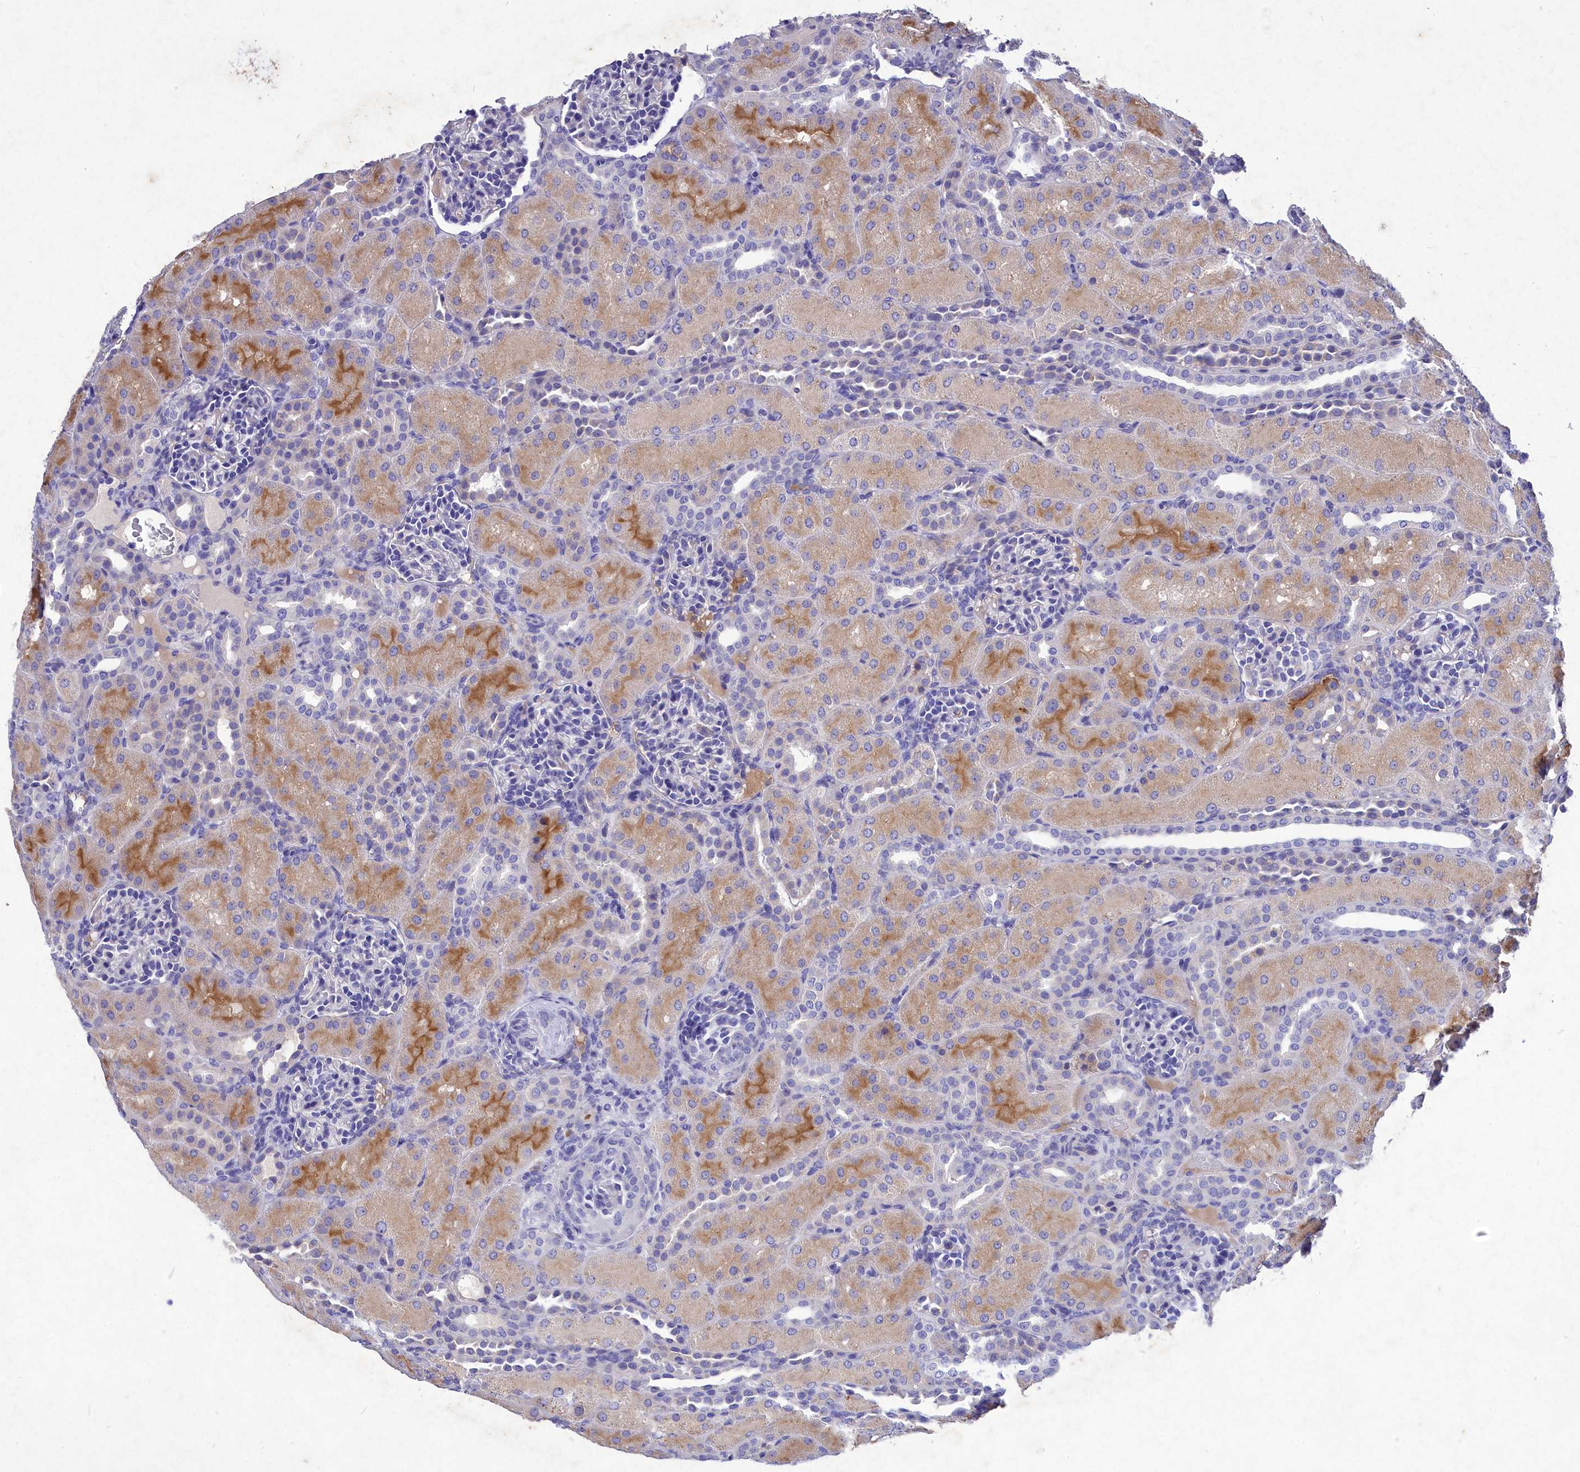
{"staining": {"intensity": "negative", "quantity": "none", "location": "none"}, "tissue": "kidney", "cell_type": "Cells in glomeruli", "image_type": "normal", "snomed": [{"axis": "morphology", "description": "Normal tissue, NOS"}, {"axis": "topography", "description": "Kidney"}], "caption": "This is an immunohistochemistry image of normal human kidney. There is no expression in cells in glomeruli.", "gene": "DEFB119", "patient": {"sex": "male", "age": 1}}